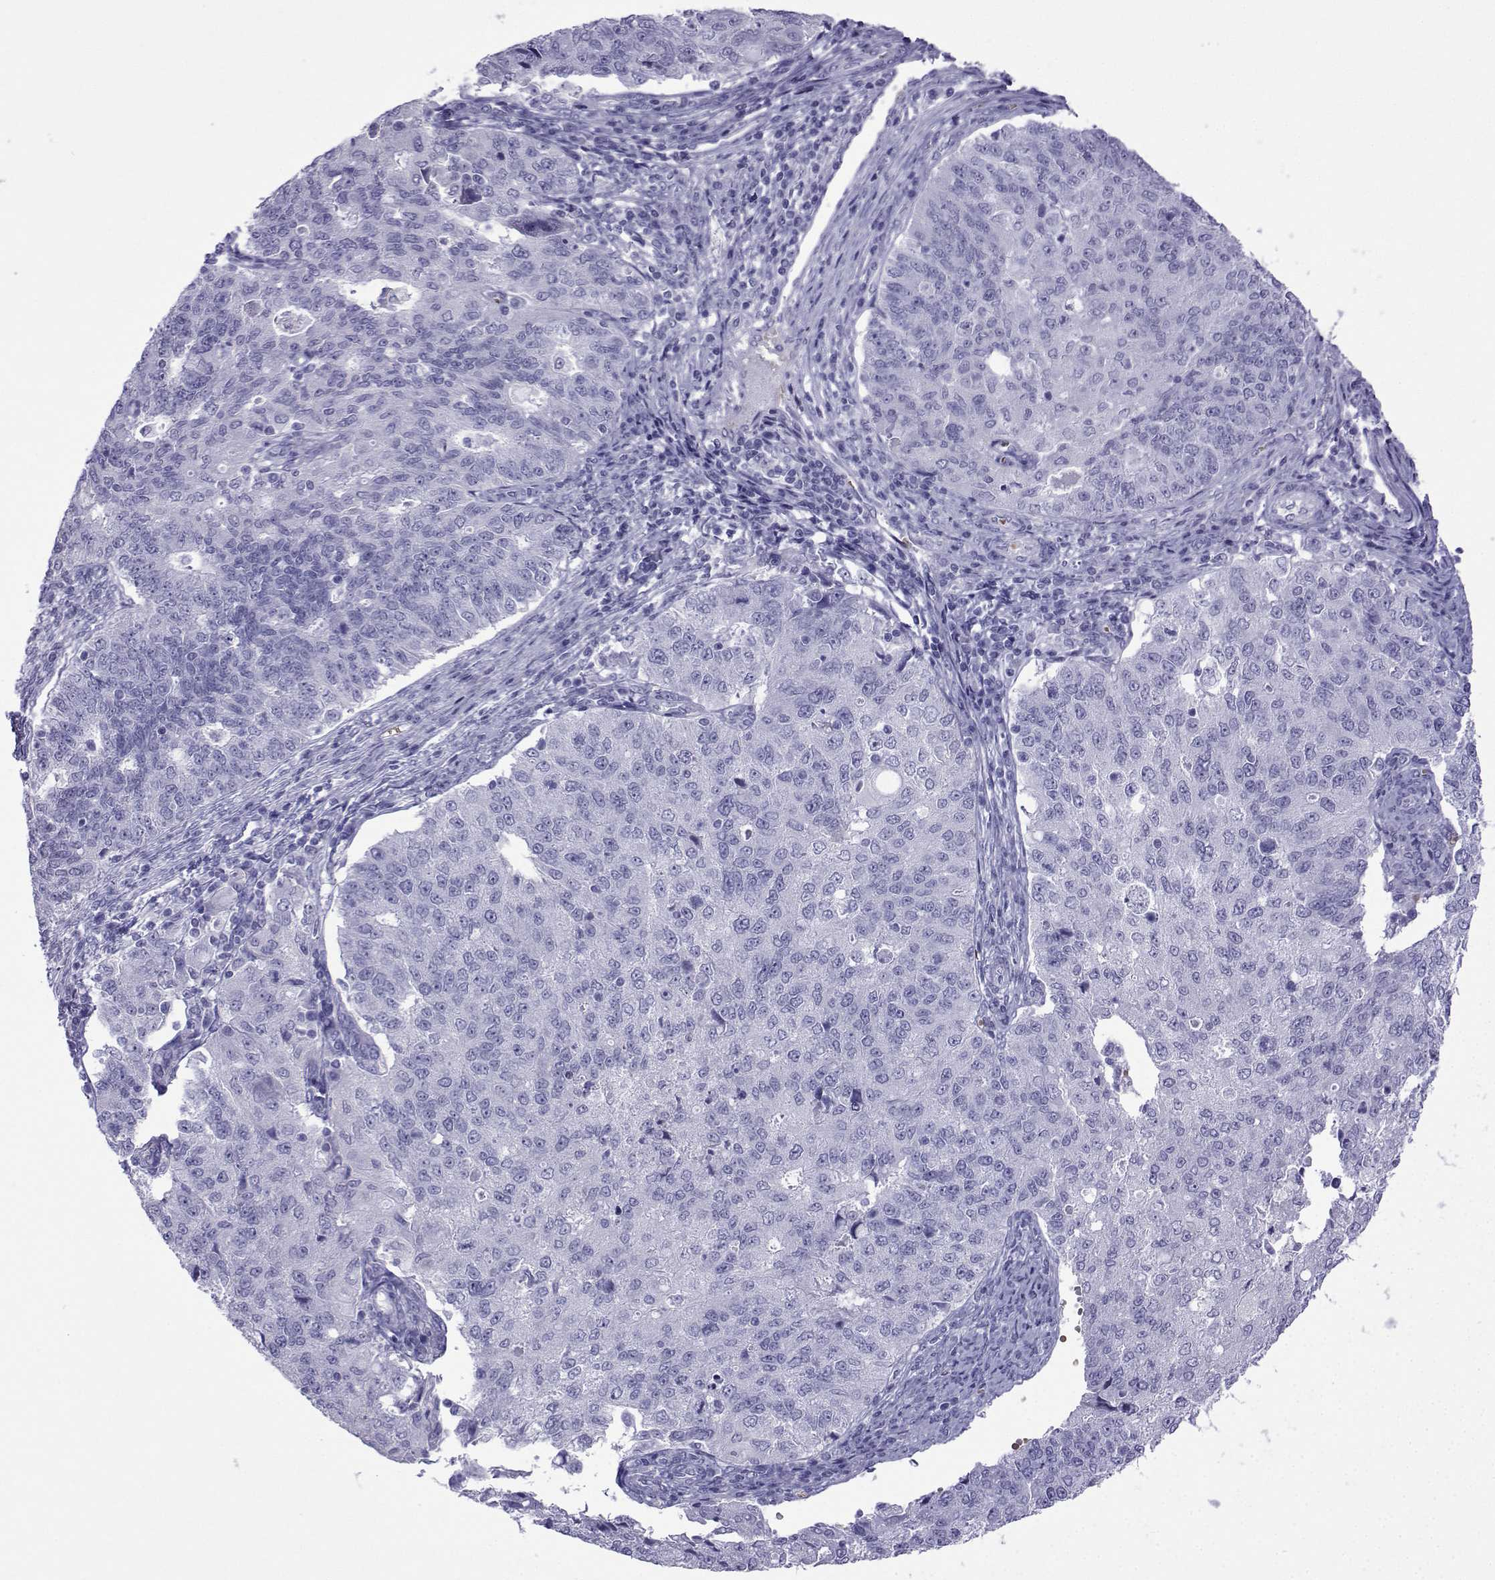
{"staining": {"intensity": "negative", "quantity": "none", "location": "none"}, "tissue": "endometrial cancer", "cell_type": "Tumor cells", "image_type": "cancer", "snomed": [{"axis": "morphology", "description": "Adenocarcinoma, NOS"}, {"axis": "topography", "description": "Endometrium"}], "caption": "Endometrial cancer (adenocarcinoma) was stained to show a protein in brown. There is no significant positivity in tumor cells.", "gene": "TRIM46", "patient": {"sex": "female", "age": 43}}